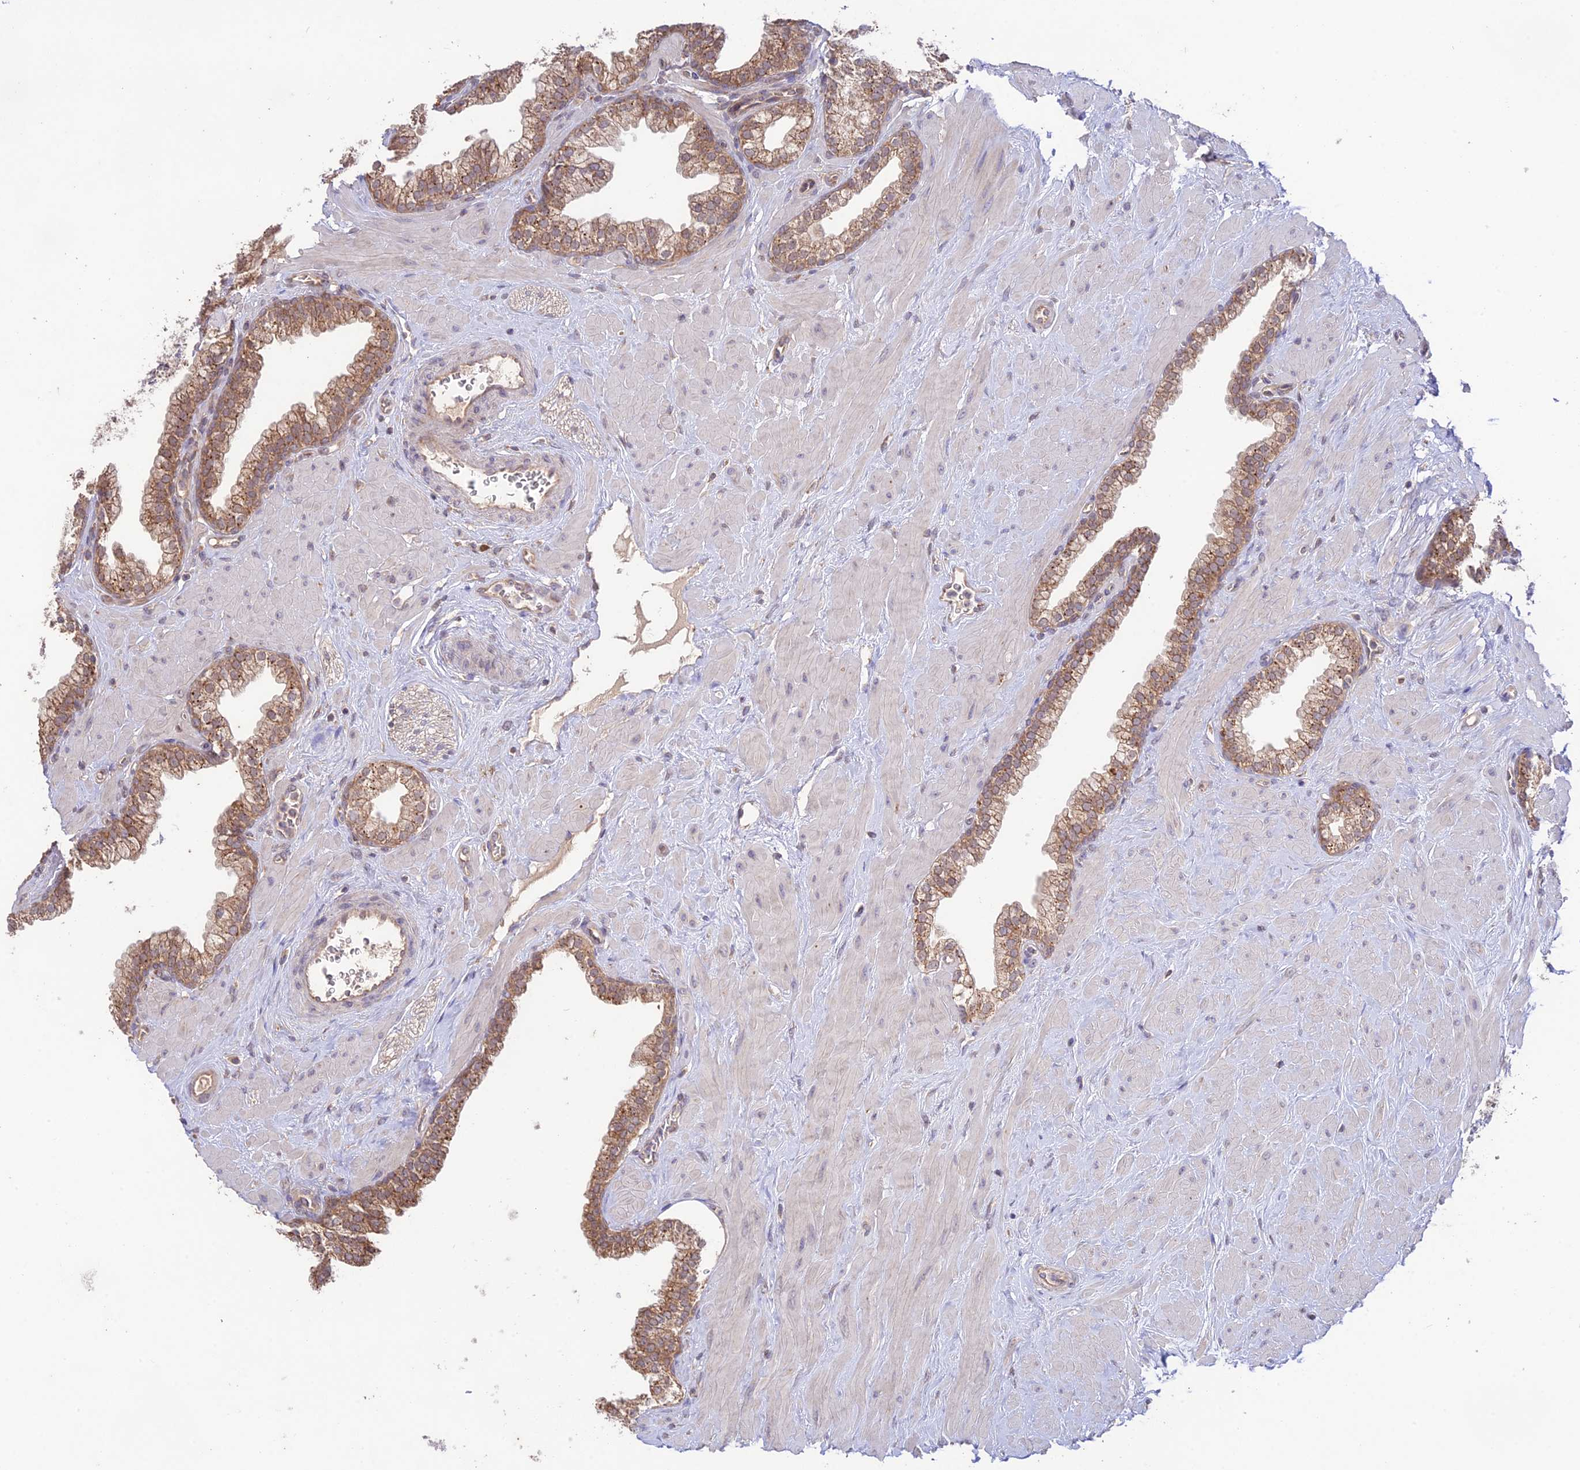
{"staining": {"intensity": "moderate", "quantity": ">75%", "location": "cytoplasmic/membranous"}, "tissue": "prostate", "cell_type": "Glandular cells", "image_type": "normal", "snomed": [{"axis": "morphology", "description": "Normal tissue, NOS"}, {"axis": "morphology", "description": "Urothelial carcinoma, Low grade"}, {"axis": "topography", "description": "Urinary bladder"}, {"axis": "topography", "description": "Prostate"}], "caption": "Benign prostate demonstrates moderate cytoplasmic/membranous expression in about >75% of glandular cells.", "gene": "TMEM259", "patient": {"sex": "male", "age": 60}}